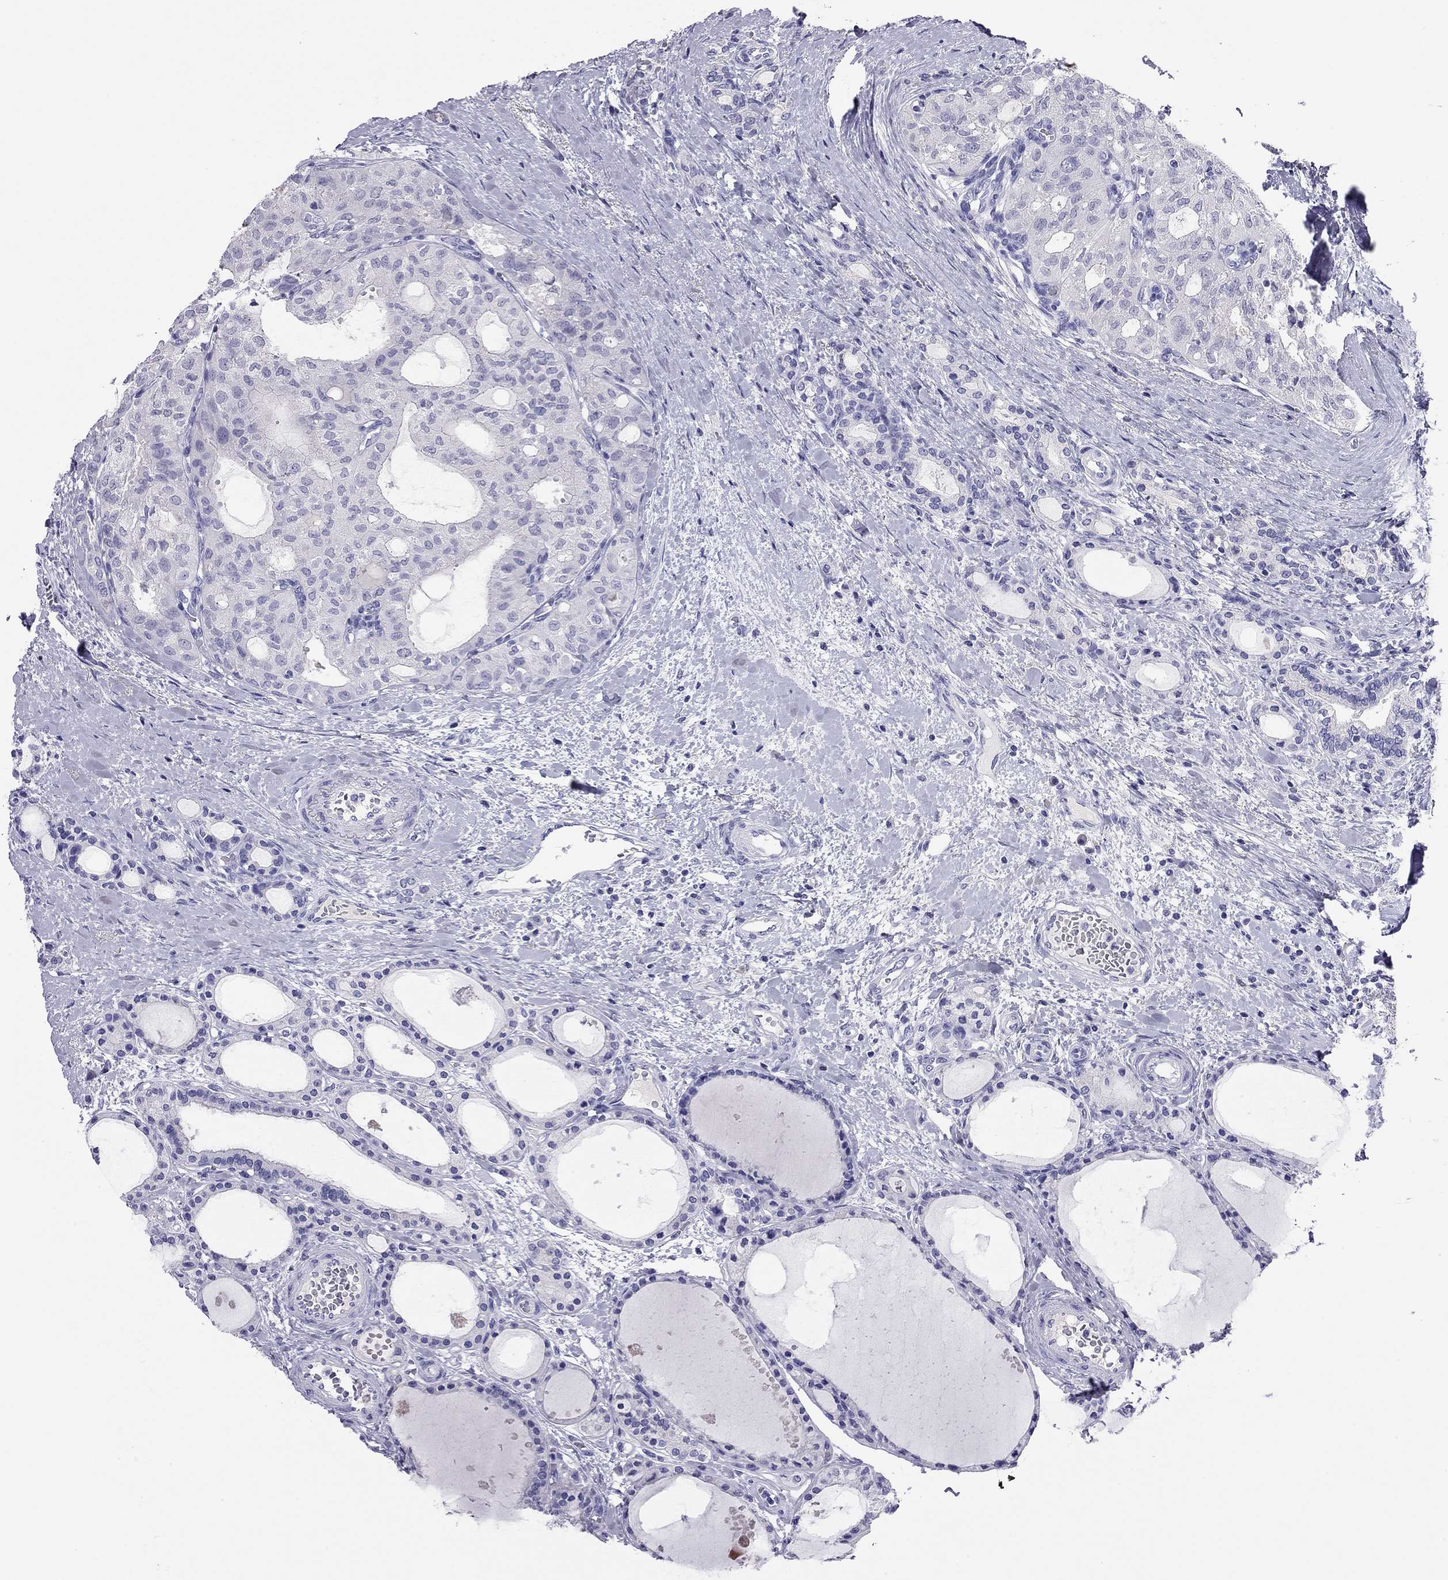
{"staining": {"intensity": "negative", "quantity": "none", "location": "none"}, "tissue": "thyroid cancer", "cell_type": "Tumor cells", "image_type": "cancer", "snomed": [{"axis": "morphology", "description": "Follicular adenoma carcinoma, NOS"}, {"axis": "topography", "description": "Thyroid gland"}], "caption": "Tumor cells are negative for brown protein staining in thyroid cancer (follicular adenoma carcinoma). The staining is performed using DAB brown chromogen with nuclei counter-stained in using hematoxylin.", "gene": "ODF4", "patient": {"sex": "male", "age": 75}}